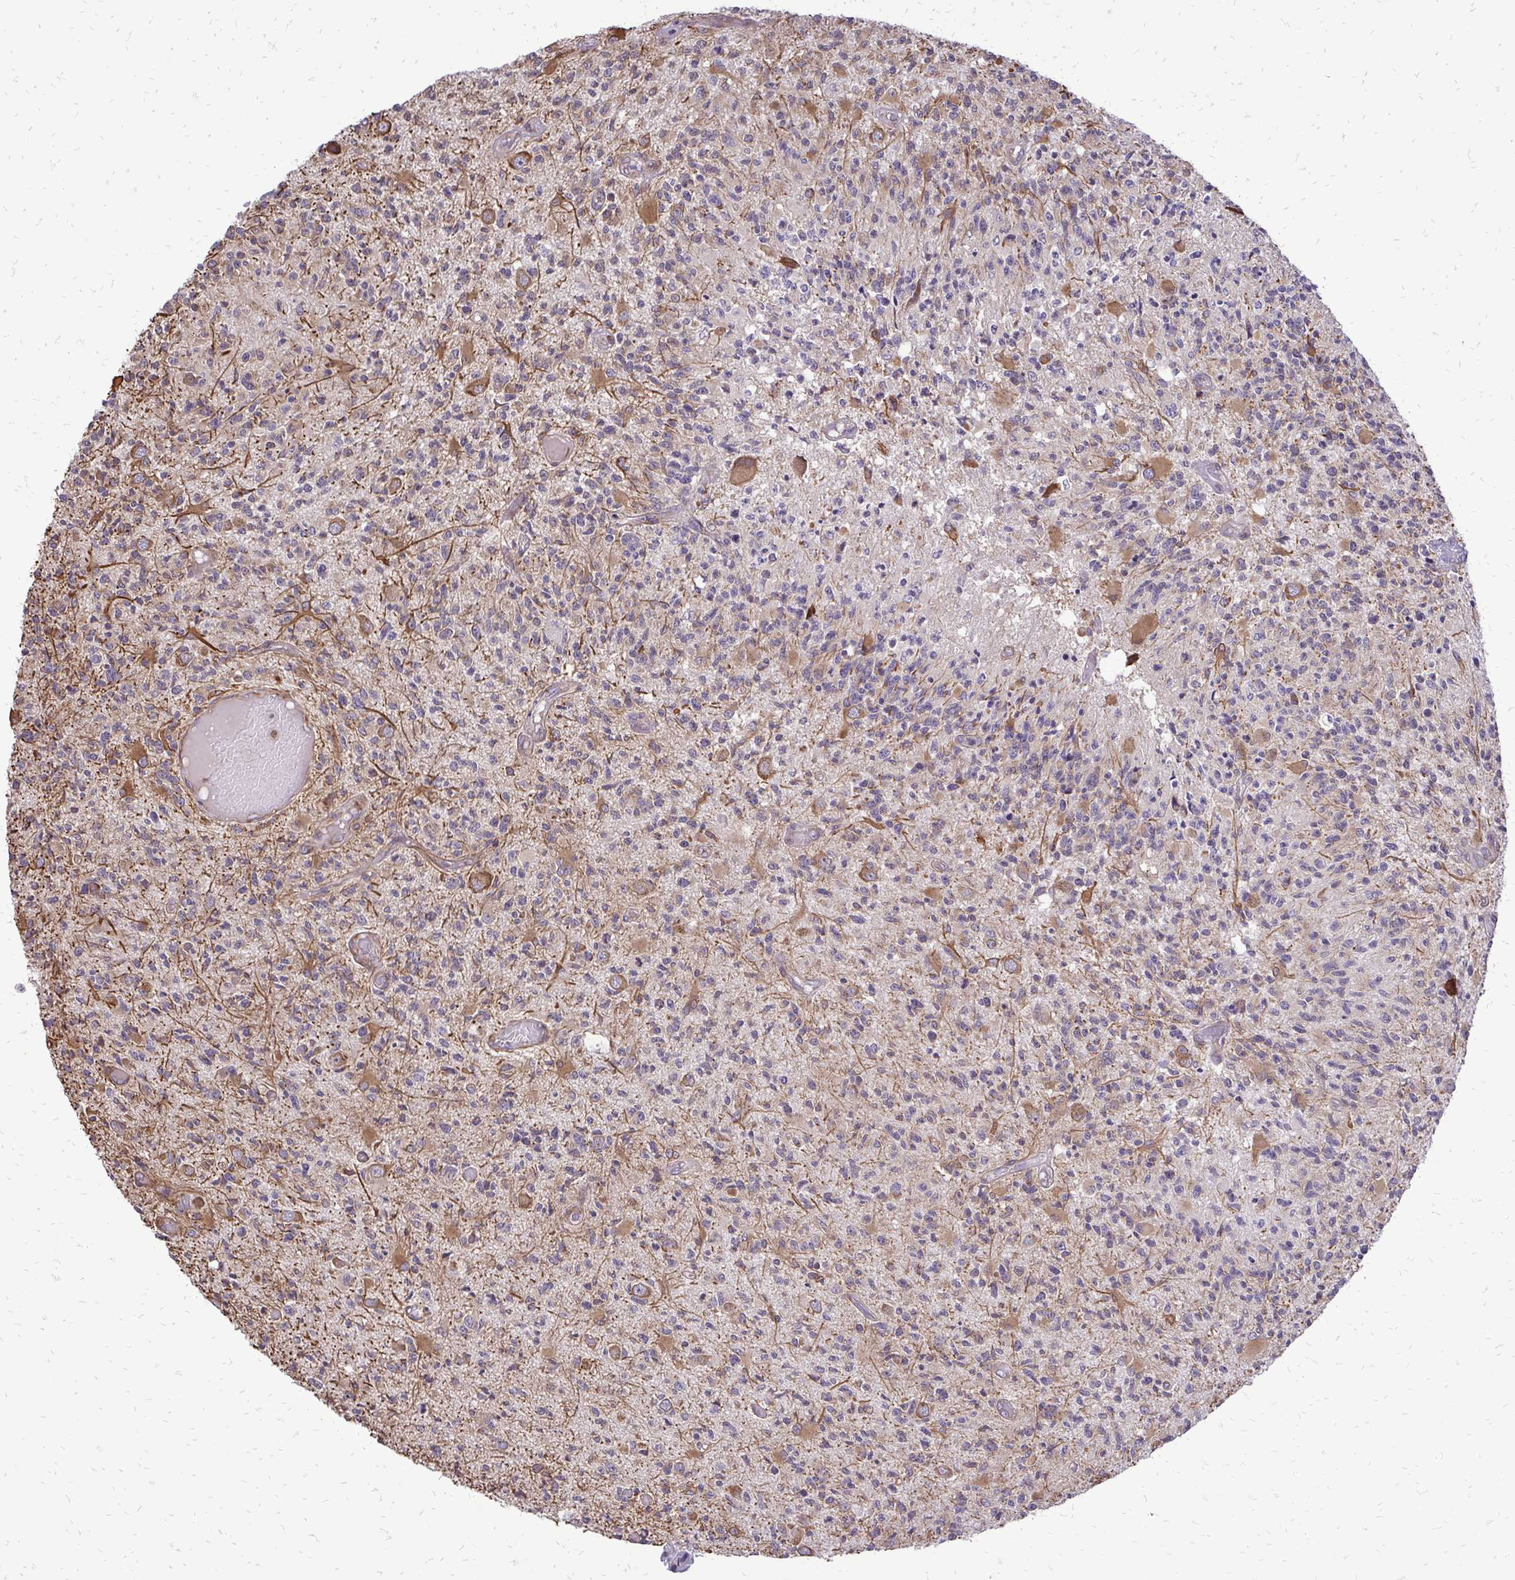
{"staining": {"intensity": "negative", "quantity": "none", "location": "none"}, "tissue": "glioma", "cell_type": "Tumor cells", "image_type": "cancer", "snomed": [{"axis": "morphology", "description": "Glioma, malignant, High grade"}, {"axis": "topography", "description": "Brain"}], "caption": "Tumor cells are negative for protein expression in human malignant high-grade glioma.", "gene": "RPS3", "patient": {"sex": "female", "age": 63}}